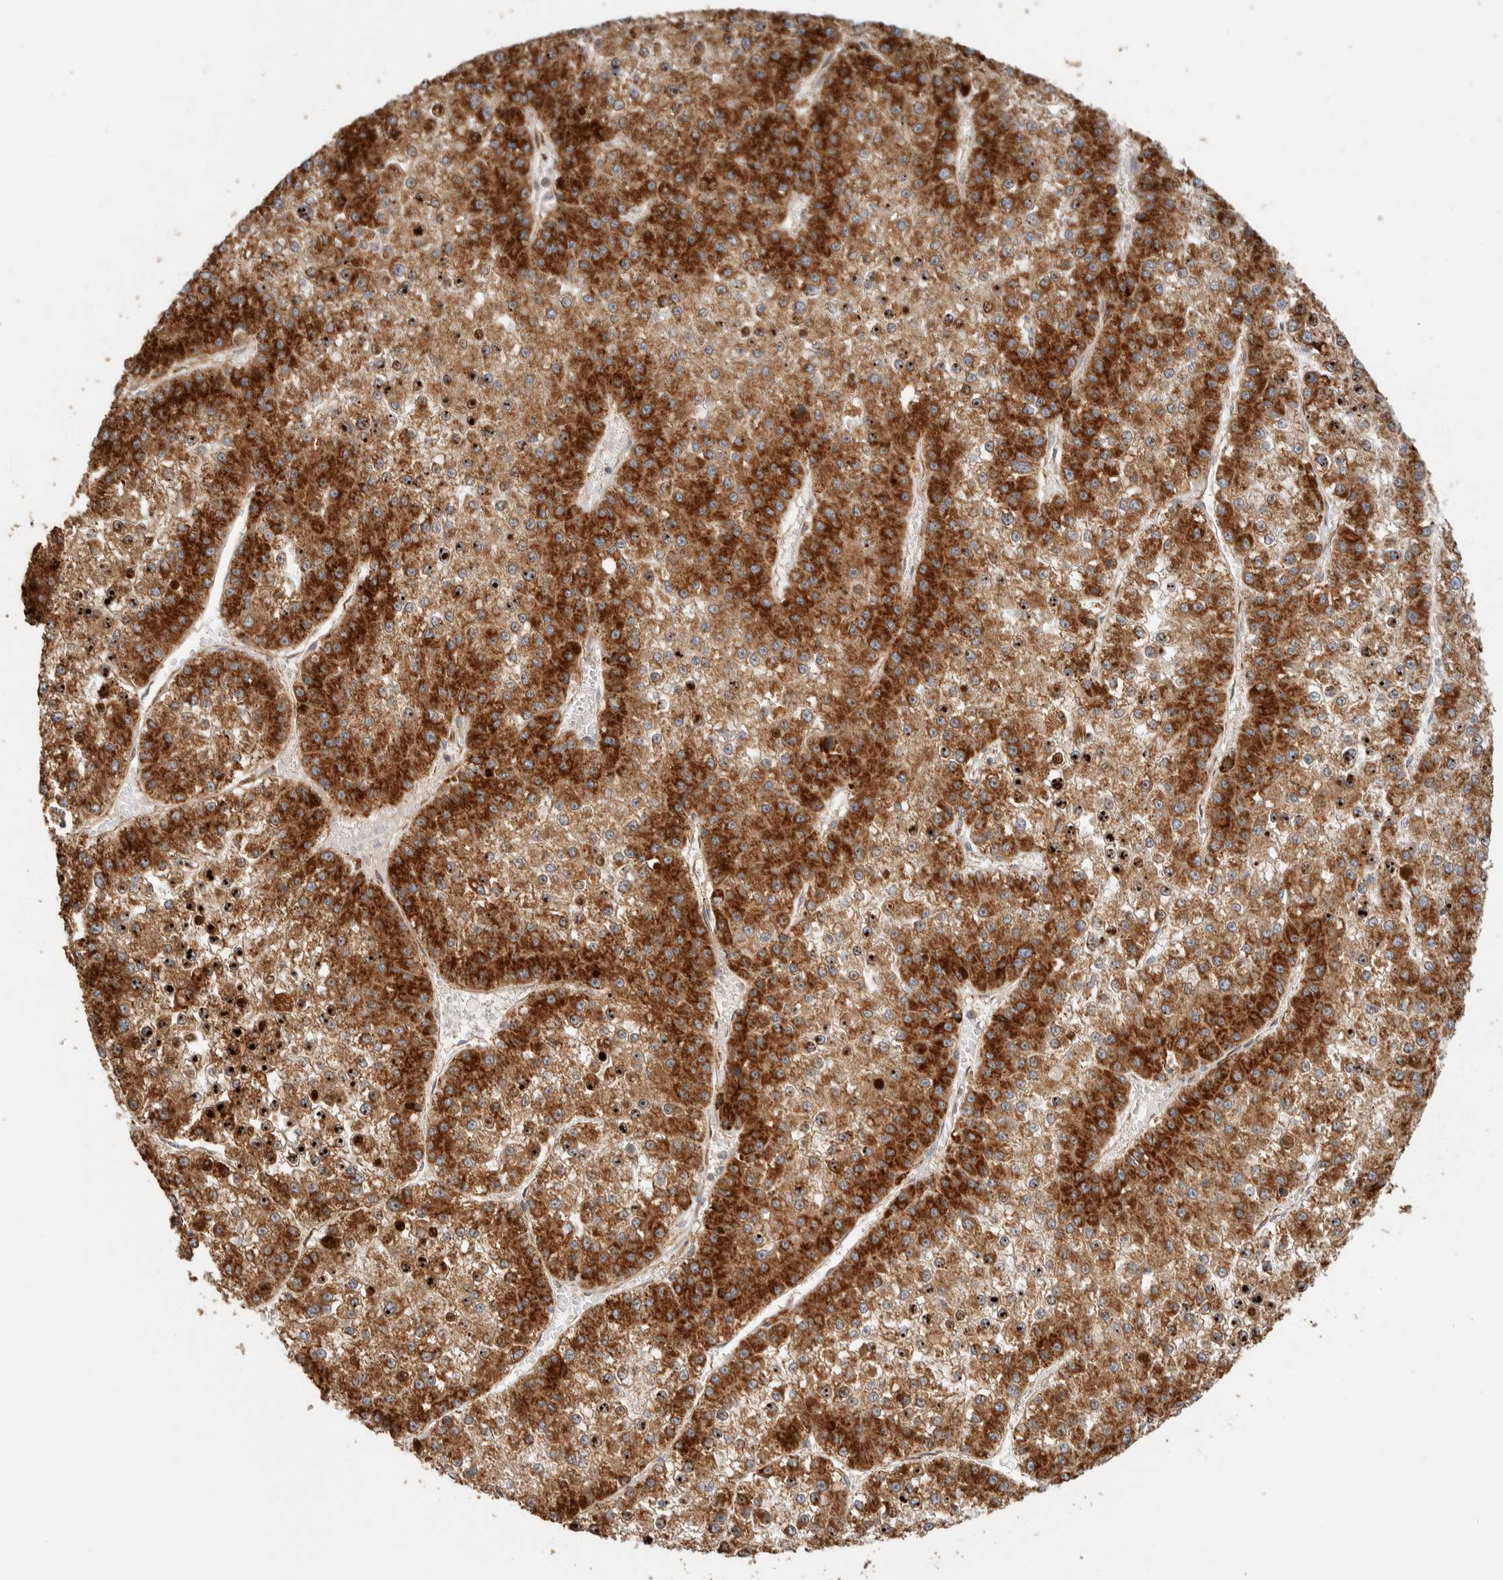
{"staining": {"intensity": "strong", "quantity": ">75%", "location": "cytoplasmic/membranous"}, "tissue": "liver cancer", "cell_type": "Tumor cells", "image_type": "cancer", "snomed": [{"axis": "morphology", "description": "Carcinoma, Hepatocellular, NOS"}, {"axis": "topography", "description": "Liver"}], "caption": "Liver cancer was stained to show a protein in brown. There is high levels of strong cytoplasmic/membranous staining in approximately >75% of tumor cells.", "gene": "KIF9", "patient": {"sex": "female", "age": 73}}